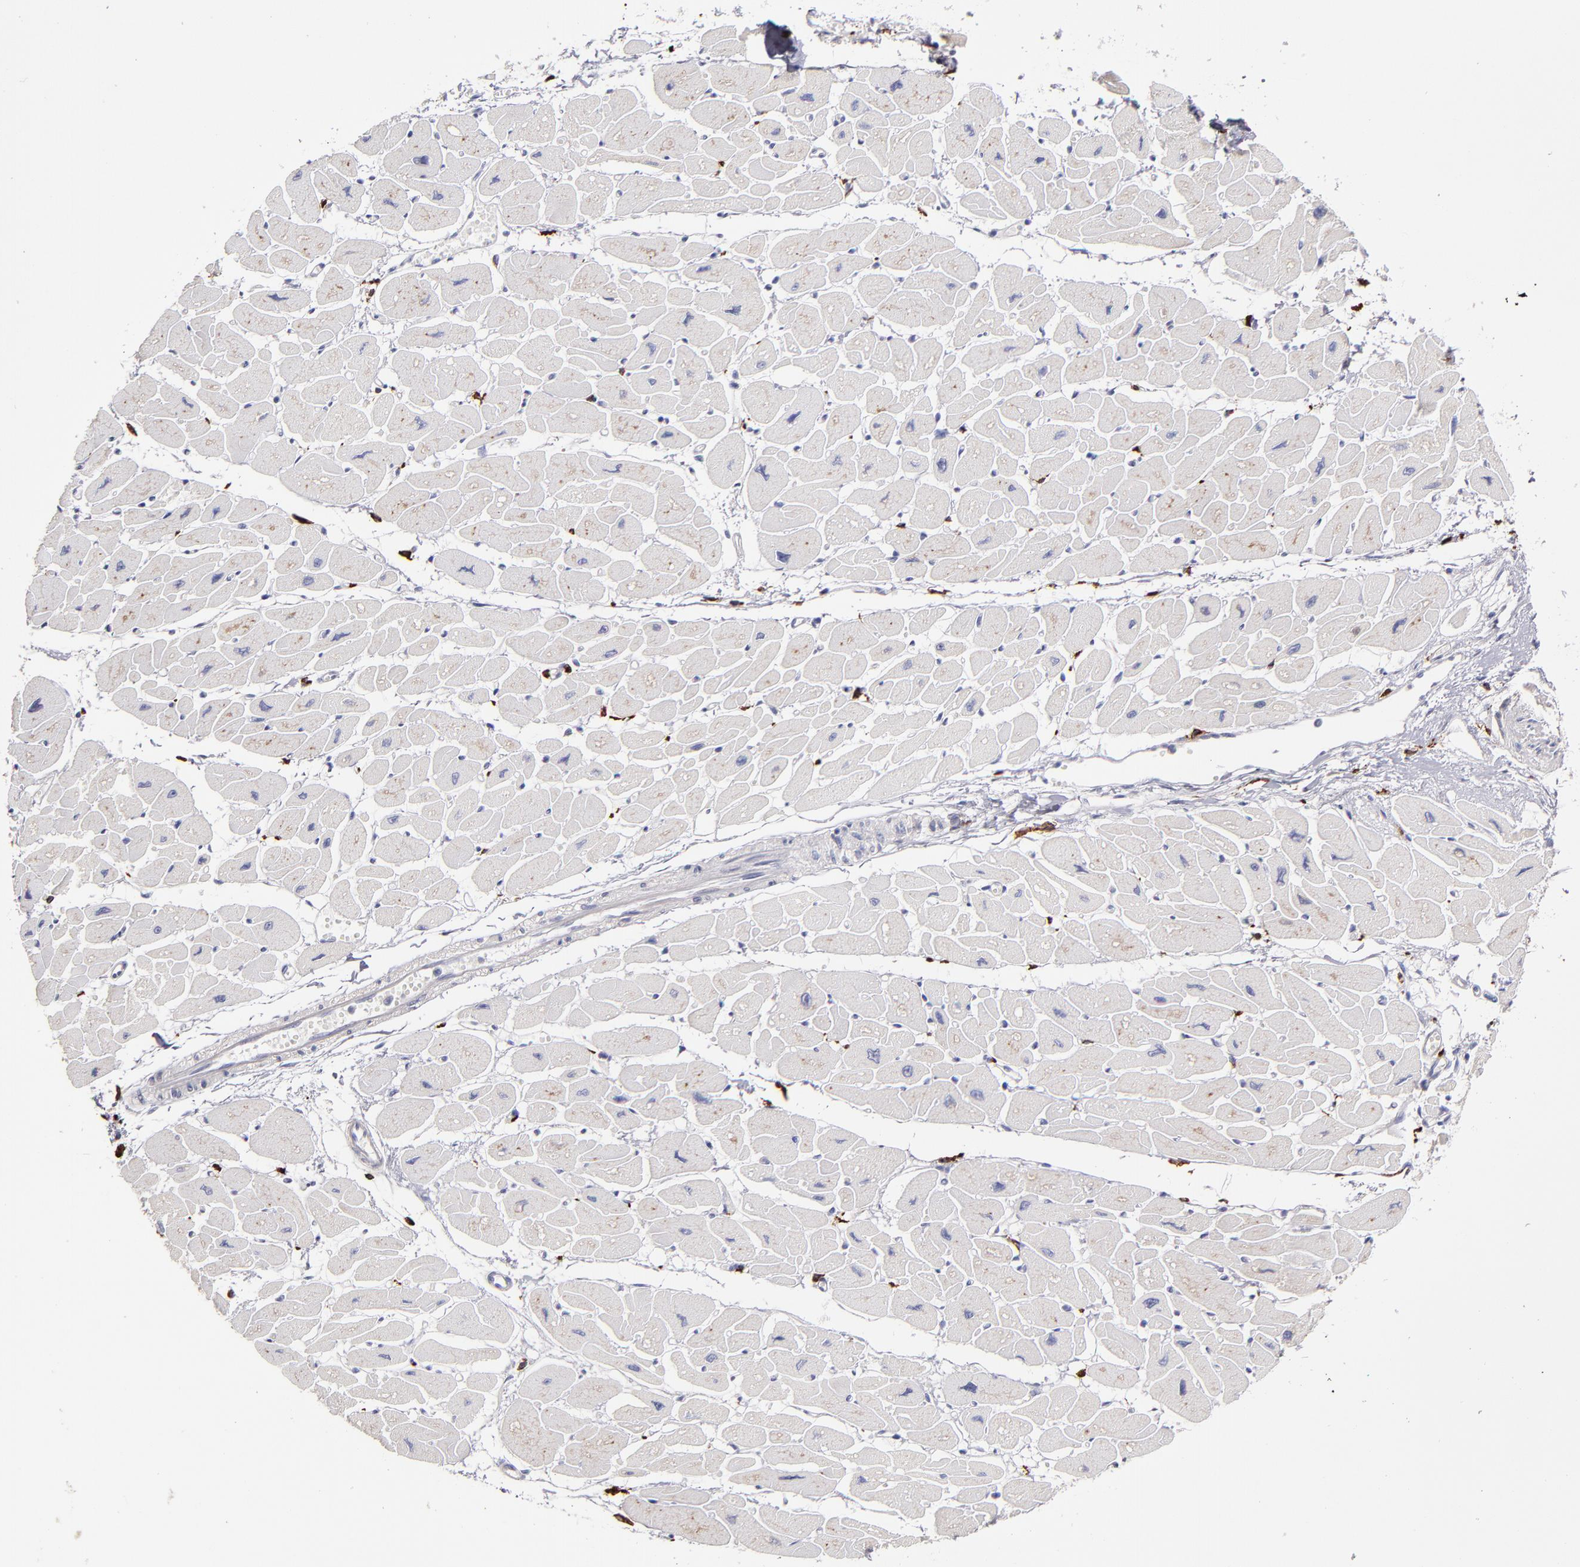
{"staining": {"intensity": "weak", "quantity": "<25%", "location": "cytoplasmic/membranous"}, "tissue": "heart muscle", "cell_type": "Cardiomyocytes", "image_type": "normal", "snomed": [{"axis": "morphology", "description": "Normal tissue, NOS"}, {"axis": "topography", "description": "Heart"}], "caption": "This image is of unremarkable heart muscle stained with immunohistochemistry to label a protein in brown with the nuclei are counter-stained blue. There is no staining in cardiomyocytes.", "gene": "GLDC", "patient": {"sex": "female", "age": 54}}